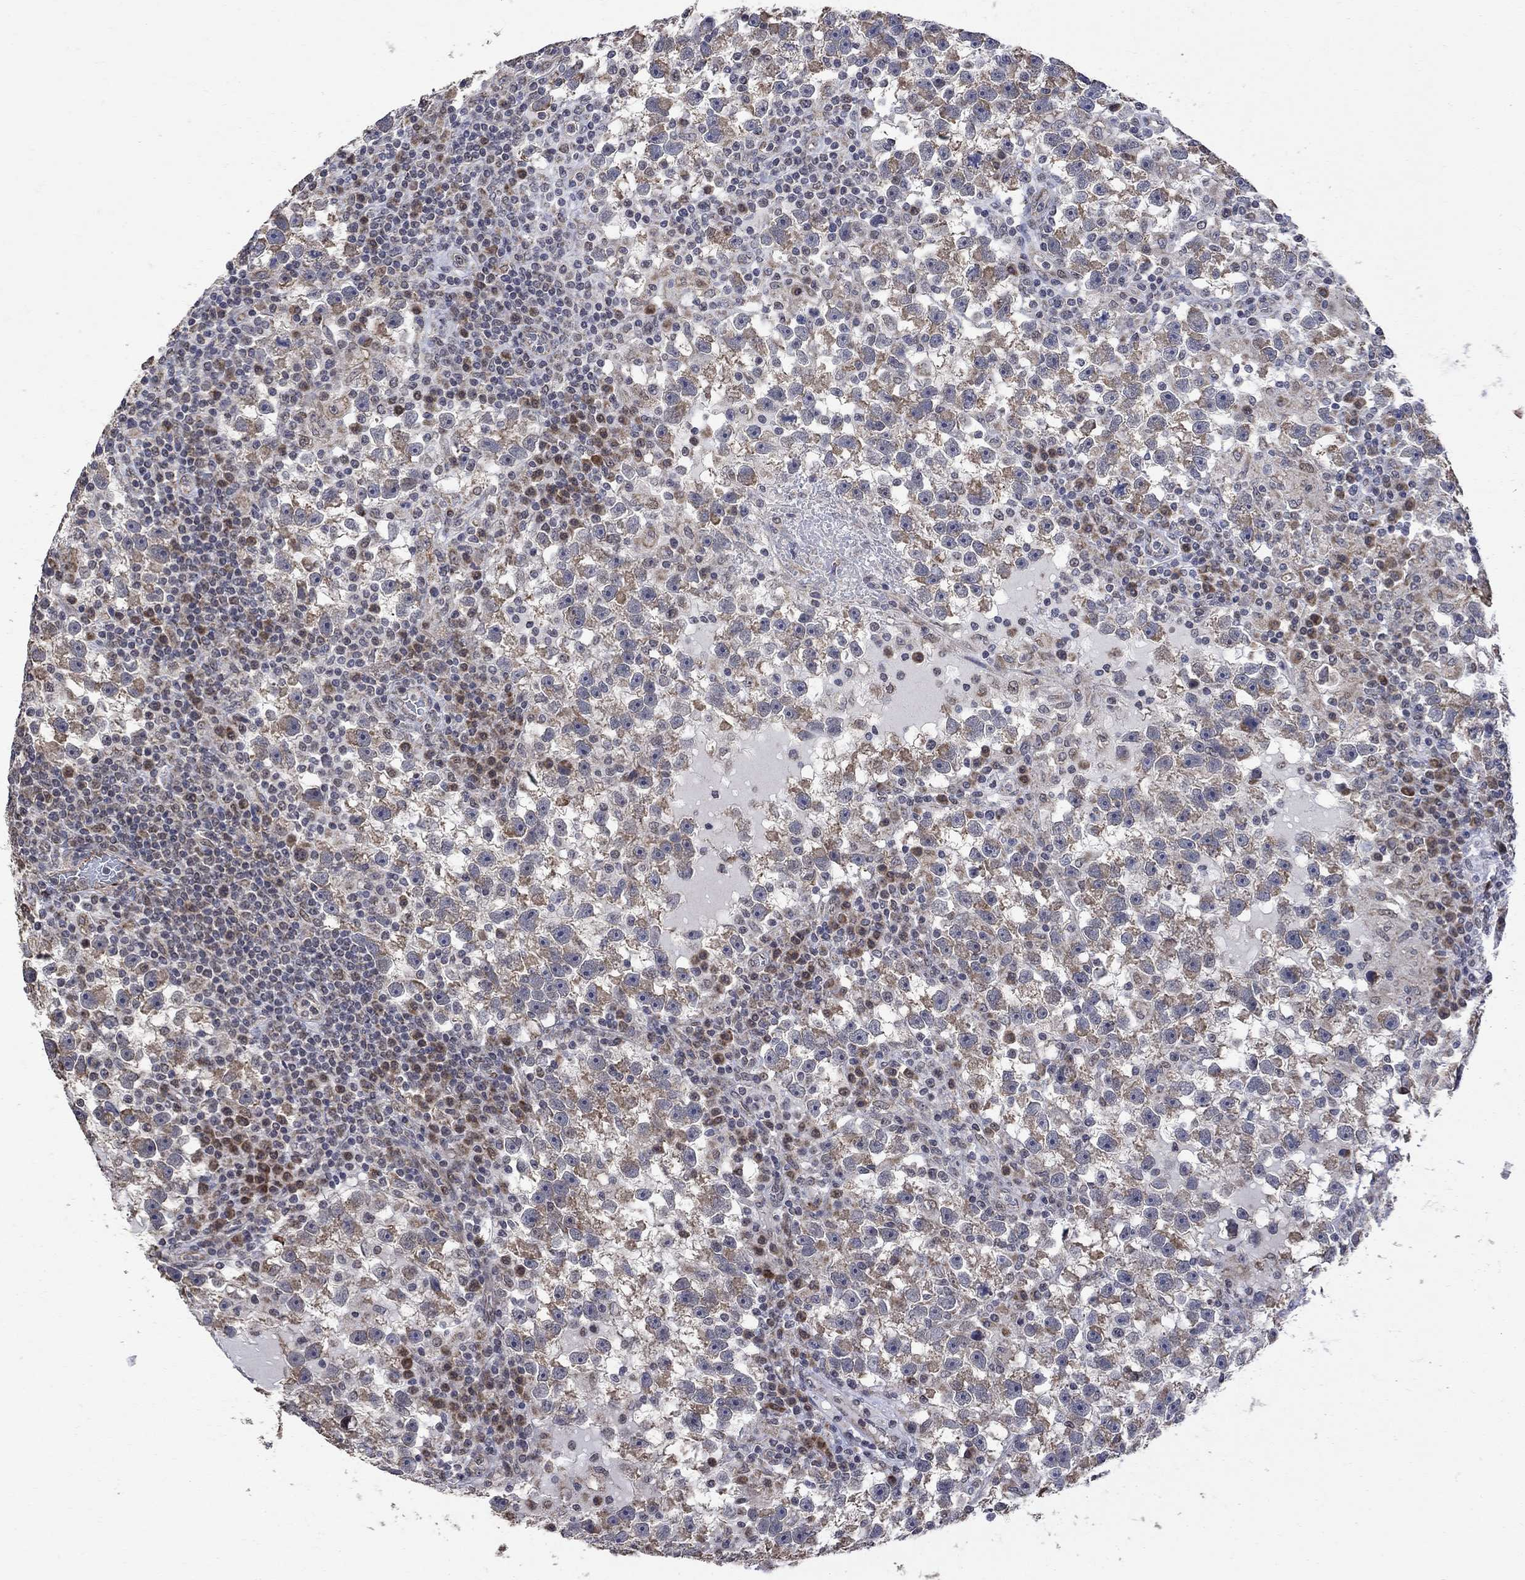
{"staining": {"intensity": "moderate", "quantity": "<25%", "location": "cytoplasmic/membranous"}, "tissue": "testis cancer", "cell_type": "Tumor cells", "image_type": "cancer", "snomed": [{"axis": "morphology", "description": "Seminoma, NOS"}, {"axis": "topography", "description": "Testis"}], "caption": "The immunohistochemical stain labels moderate cytoplasmic/membranous expression in tumor cells of testis seminoma tissue. The staining is performed using DAB brown chromogen to label protein expression. The nuclei are counter-stained blue using hematoxylin.", "gene": "ANKRA2", "patient": {"sex": "male", "age": 47}}